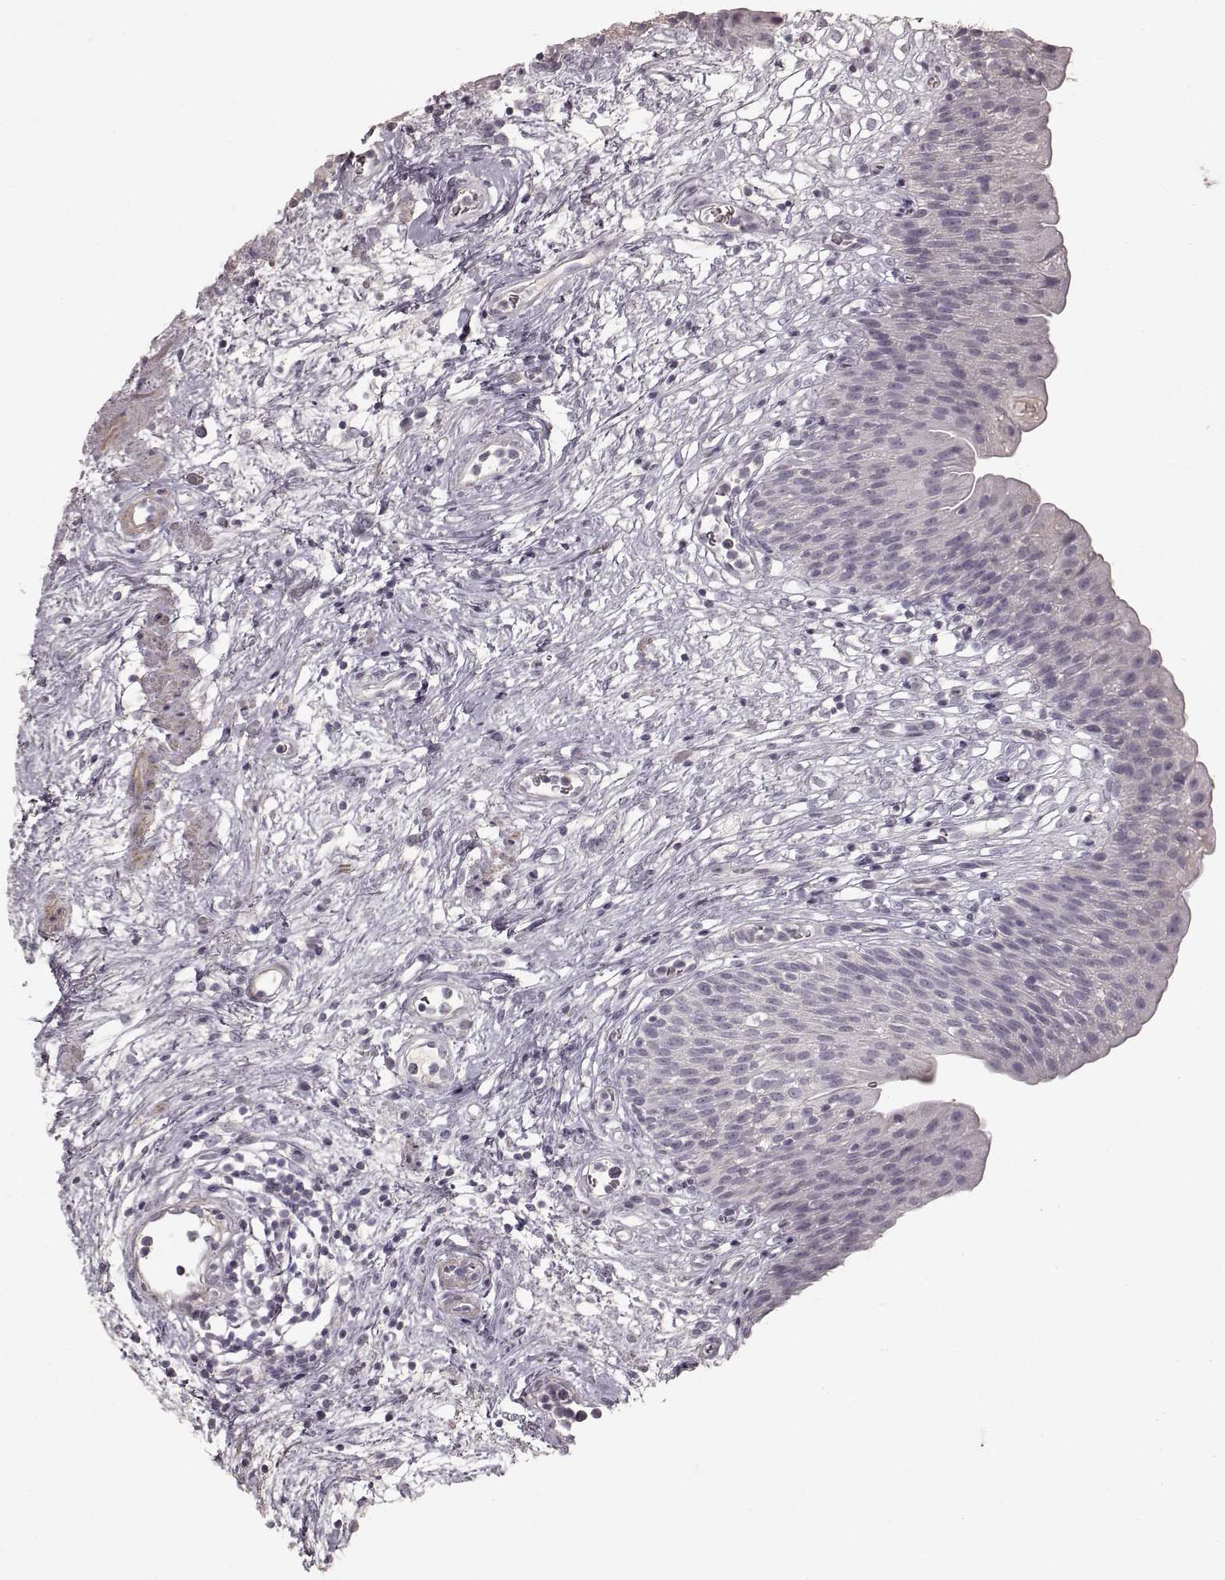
{"staining": {"intensity": "negative", "quantity": "none", "location": "none"}, "tissue": "urinary bladder", "cell_type": "Urothelial cells", "image_type": "normal", "snomed": [{"axis": "morphology", "description": "Normal tissue, NOS"}, {"axis": "topography", "description": "Urinary bladder"}], "caption": "Immunohistochemistry (IHC) of benign urinary bladder demonstrates no positivity in urothelial cells. The staining is performed using DAB brown chromogen with nuclei counter-stained in using hematoxylin.", "gene": "PRLHR", "patient": {"sex": "male", "age": 76}}